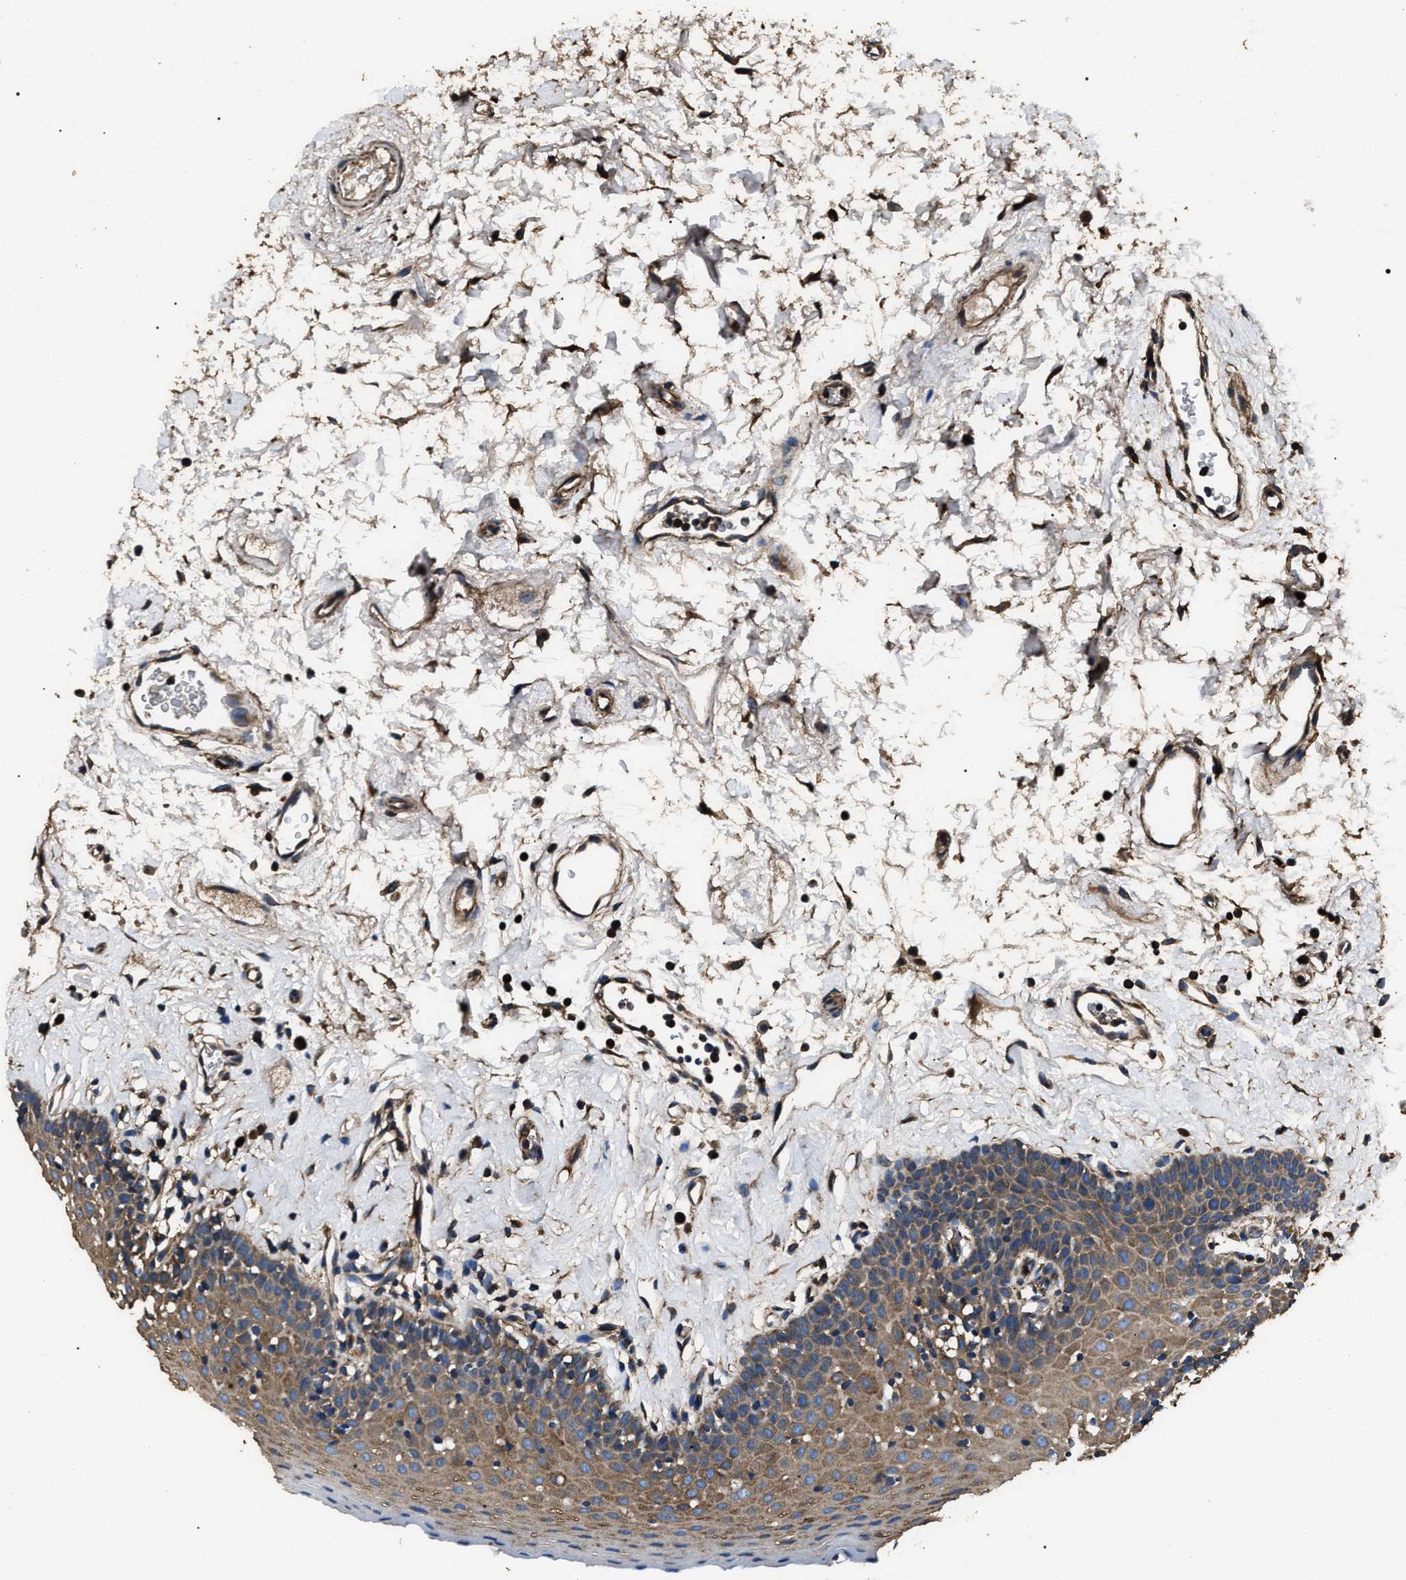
{"staining": {"intensity": "moderate", "quantity": "<25%", "location": "cytoplasmic/membranous"}, "tissue": "oral mucosa", "cell_type": "Squamous epithelial cells", "image_type": "normal", "snomed": [{"axis": "morphology", "description": "Normal tissue, NOS"}, {"axis": "topography", "description": "Oral tissue"}], "caption": "The photomicrograph exhibits a brown stain indicating the presence of a protein in the cytoplasmic/membranous of squamous epithelial cells in oral mucosa. (brown staining indicates protein expression, while blue staining denotes nuclei).", "gene": "HSCB", "patient": {"sex": "male", "age": 66}}